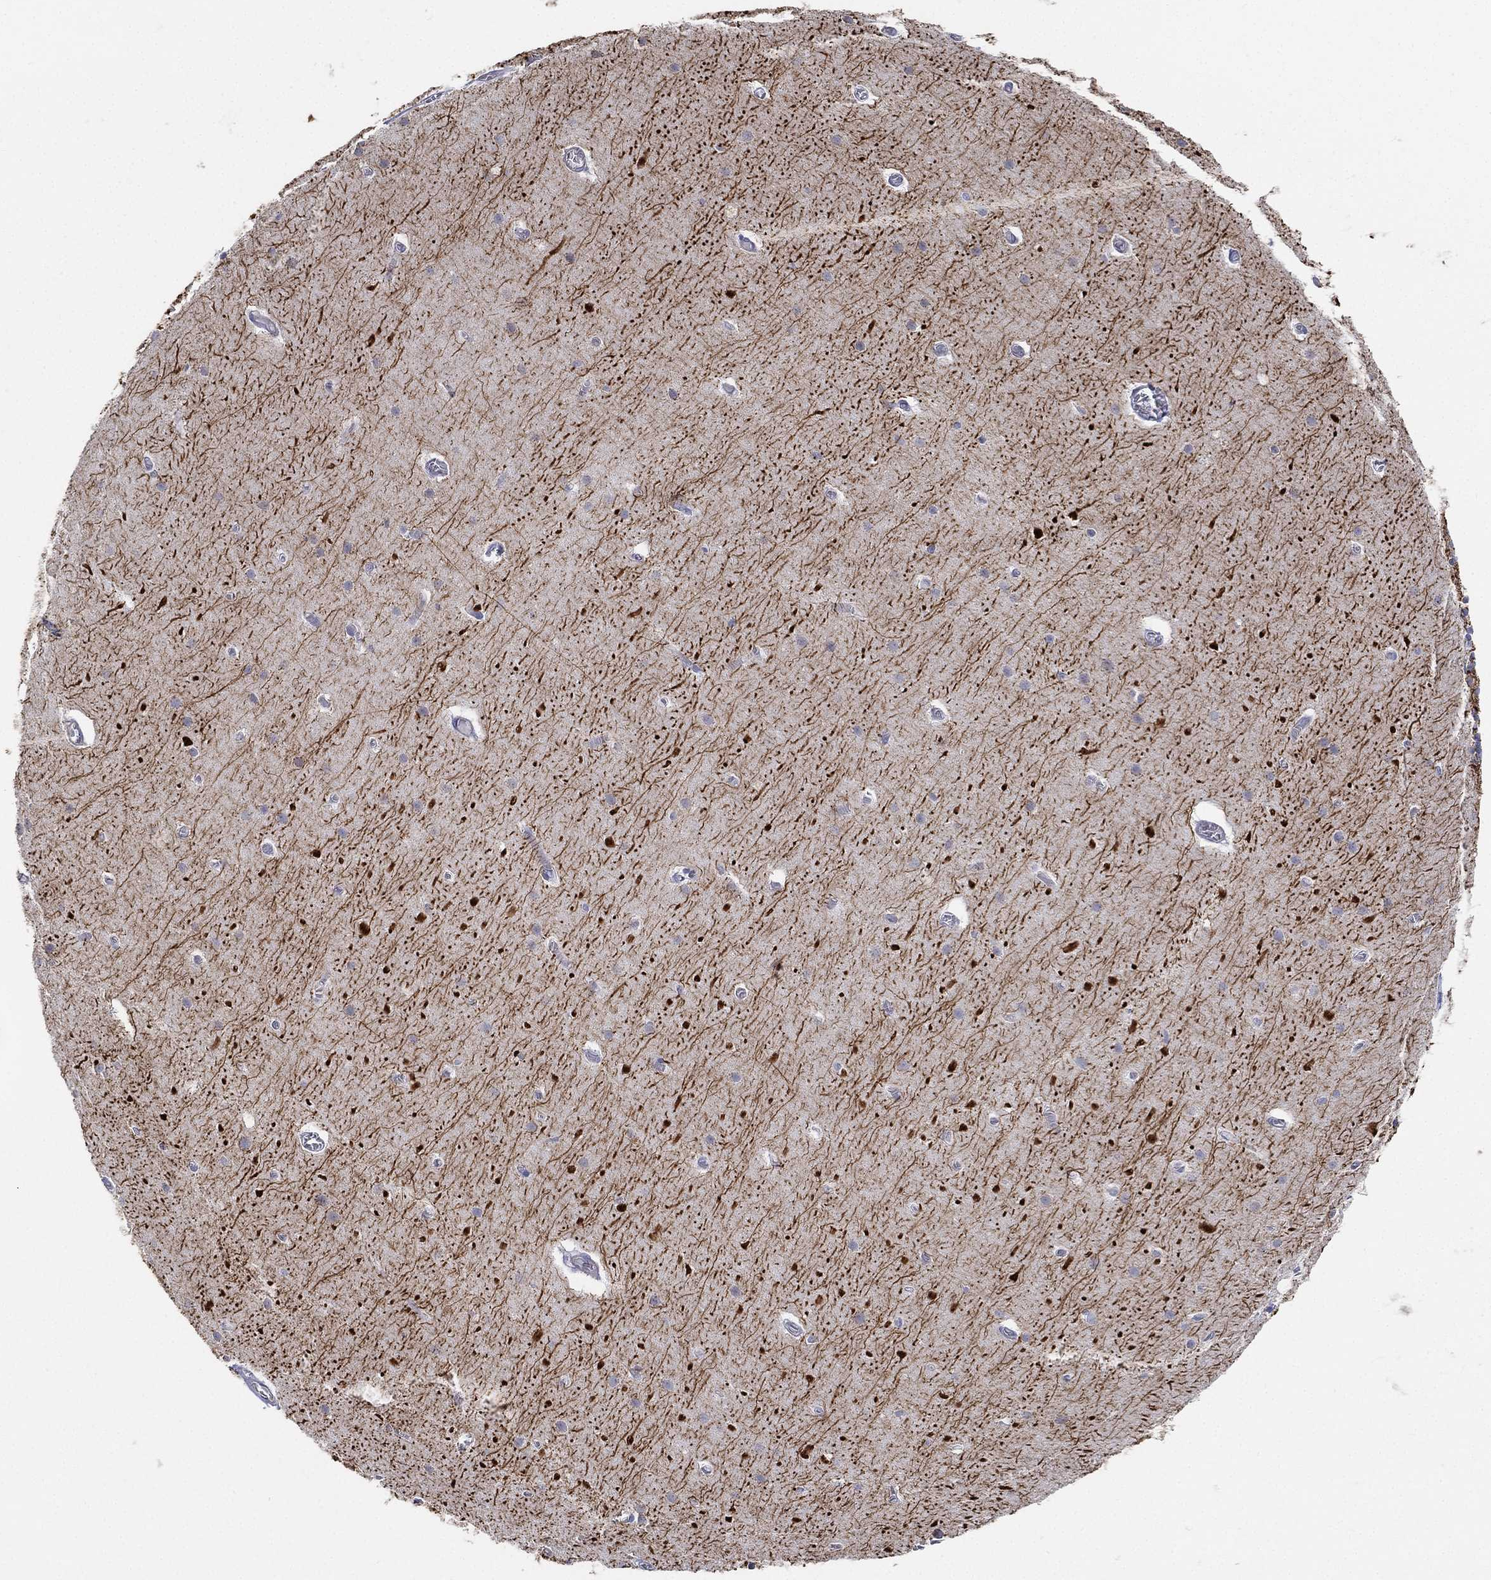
{"staining": {"intensity": "negative", "quantity": "none", "location": "none"}, "tissue": "cerebellum", "cell_type": "Cells in granular layer", "image_type": "normal", "snomed": [{"axis": "morphology", "description": "Normal tissue, NOS"}, {"axis": "topography", "description": "Cerebellum"}], "caption": "DAB (3,3'-diaminobenzidine) immunohistochemical staining of unremarkable cerebellum exhibits no significant positivity in cells in granular layer.", "gene": "INA", "patient": {"sex": "male", "age": 70}}